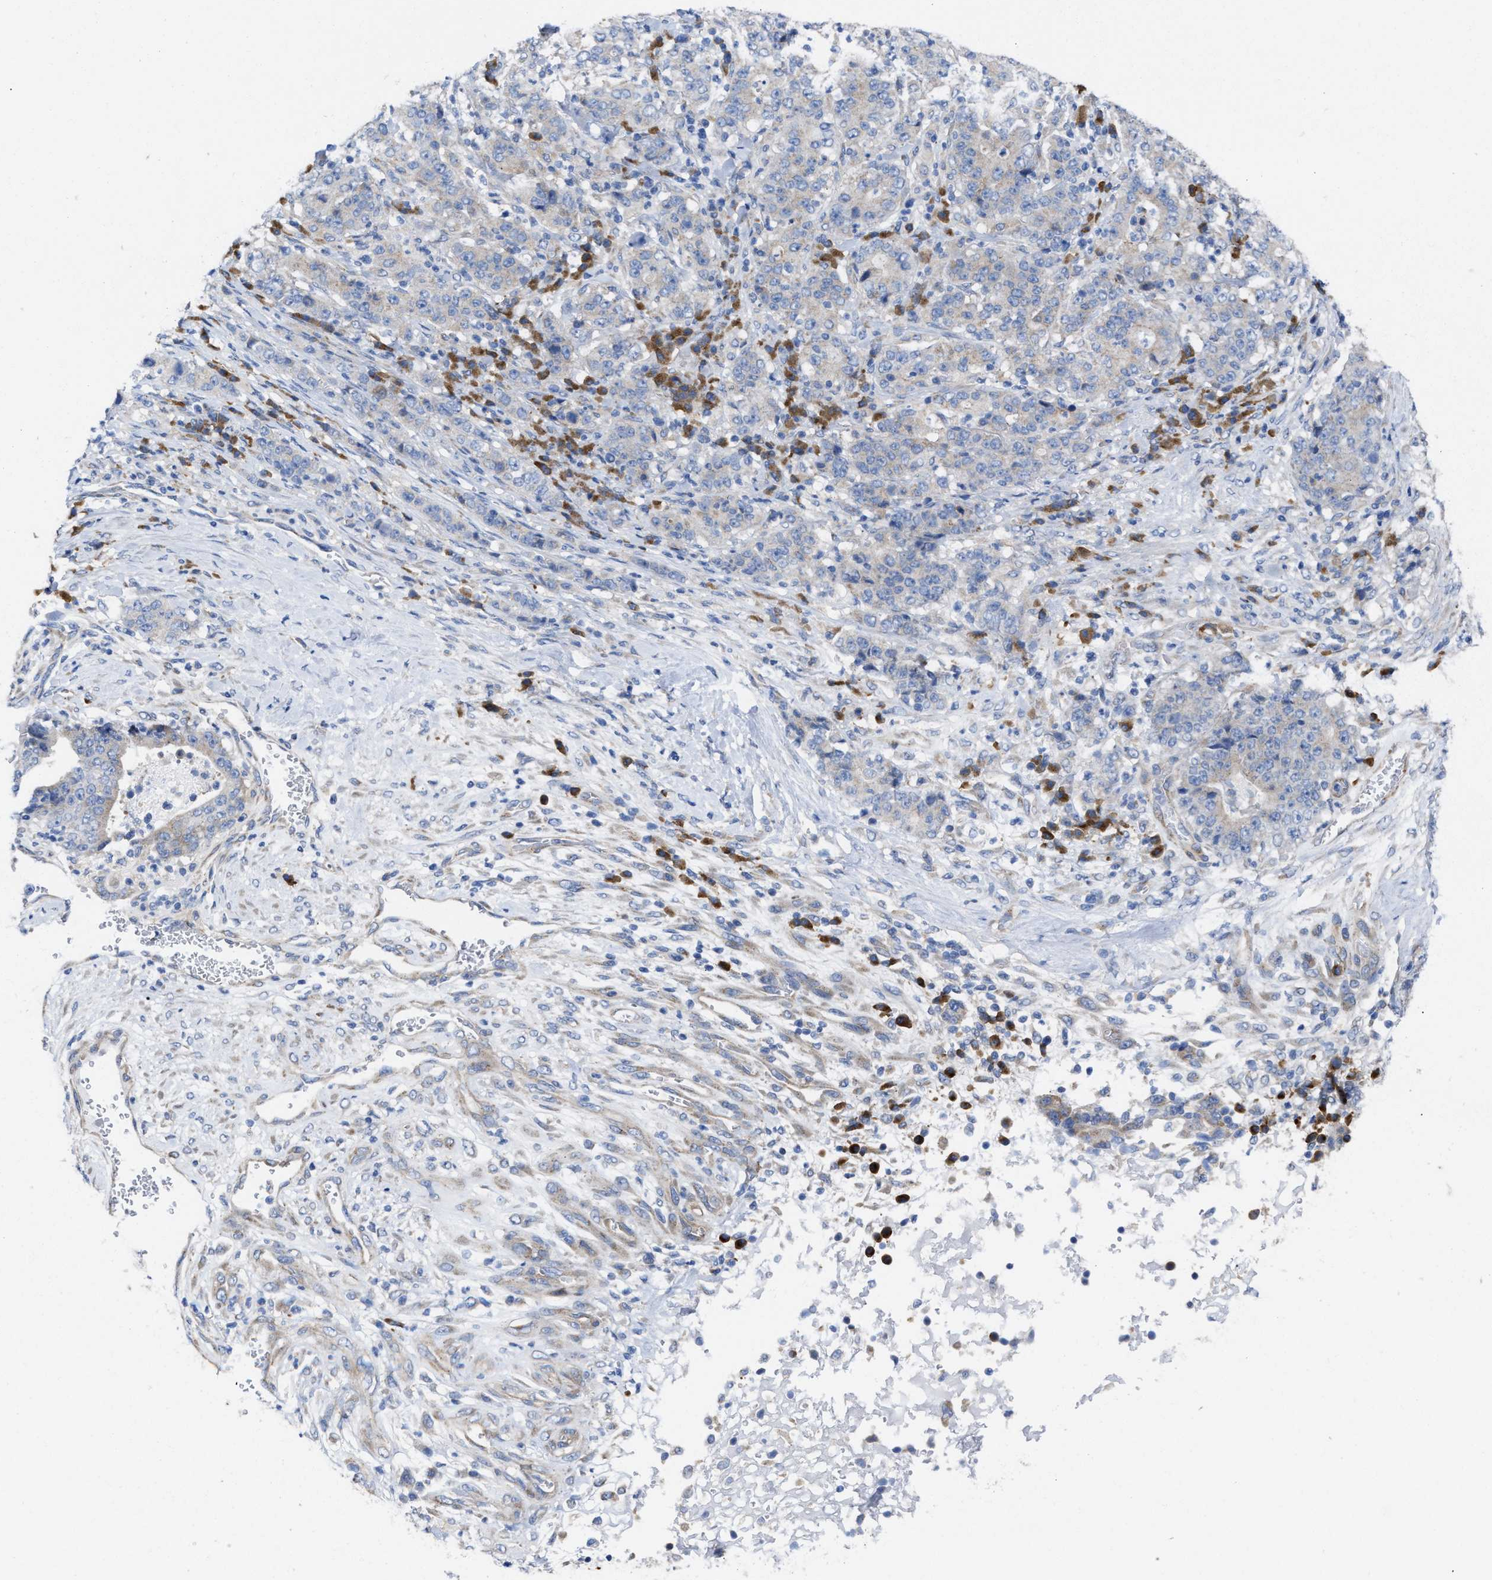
{"staining": {"intensity": "negative", "quantity": "none", "location": "none"}, "tissue": "stomach cancer", "cell_type": "Tumor cells", "image_type": "cancer", "snomed": [{"axis": "morphology", "description": "Normal tissue, NOS"}, {"axis": "morphology", "description": "Adenocarcinoma, NOS"}, {"axis": "topography", "description": "Stomach, upper"}, {"axis": "topography", "description": "Stomach"}], "caption": "Adenocarcinoma (stomach) stained for a protein using immunohistochemistry (IHC) shows no staining tumor cells.", "gene": "PPP1R15A", "patient": {"sex": "male", "age": 59}}